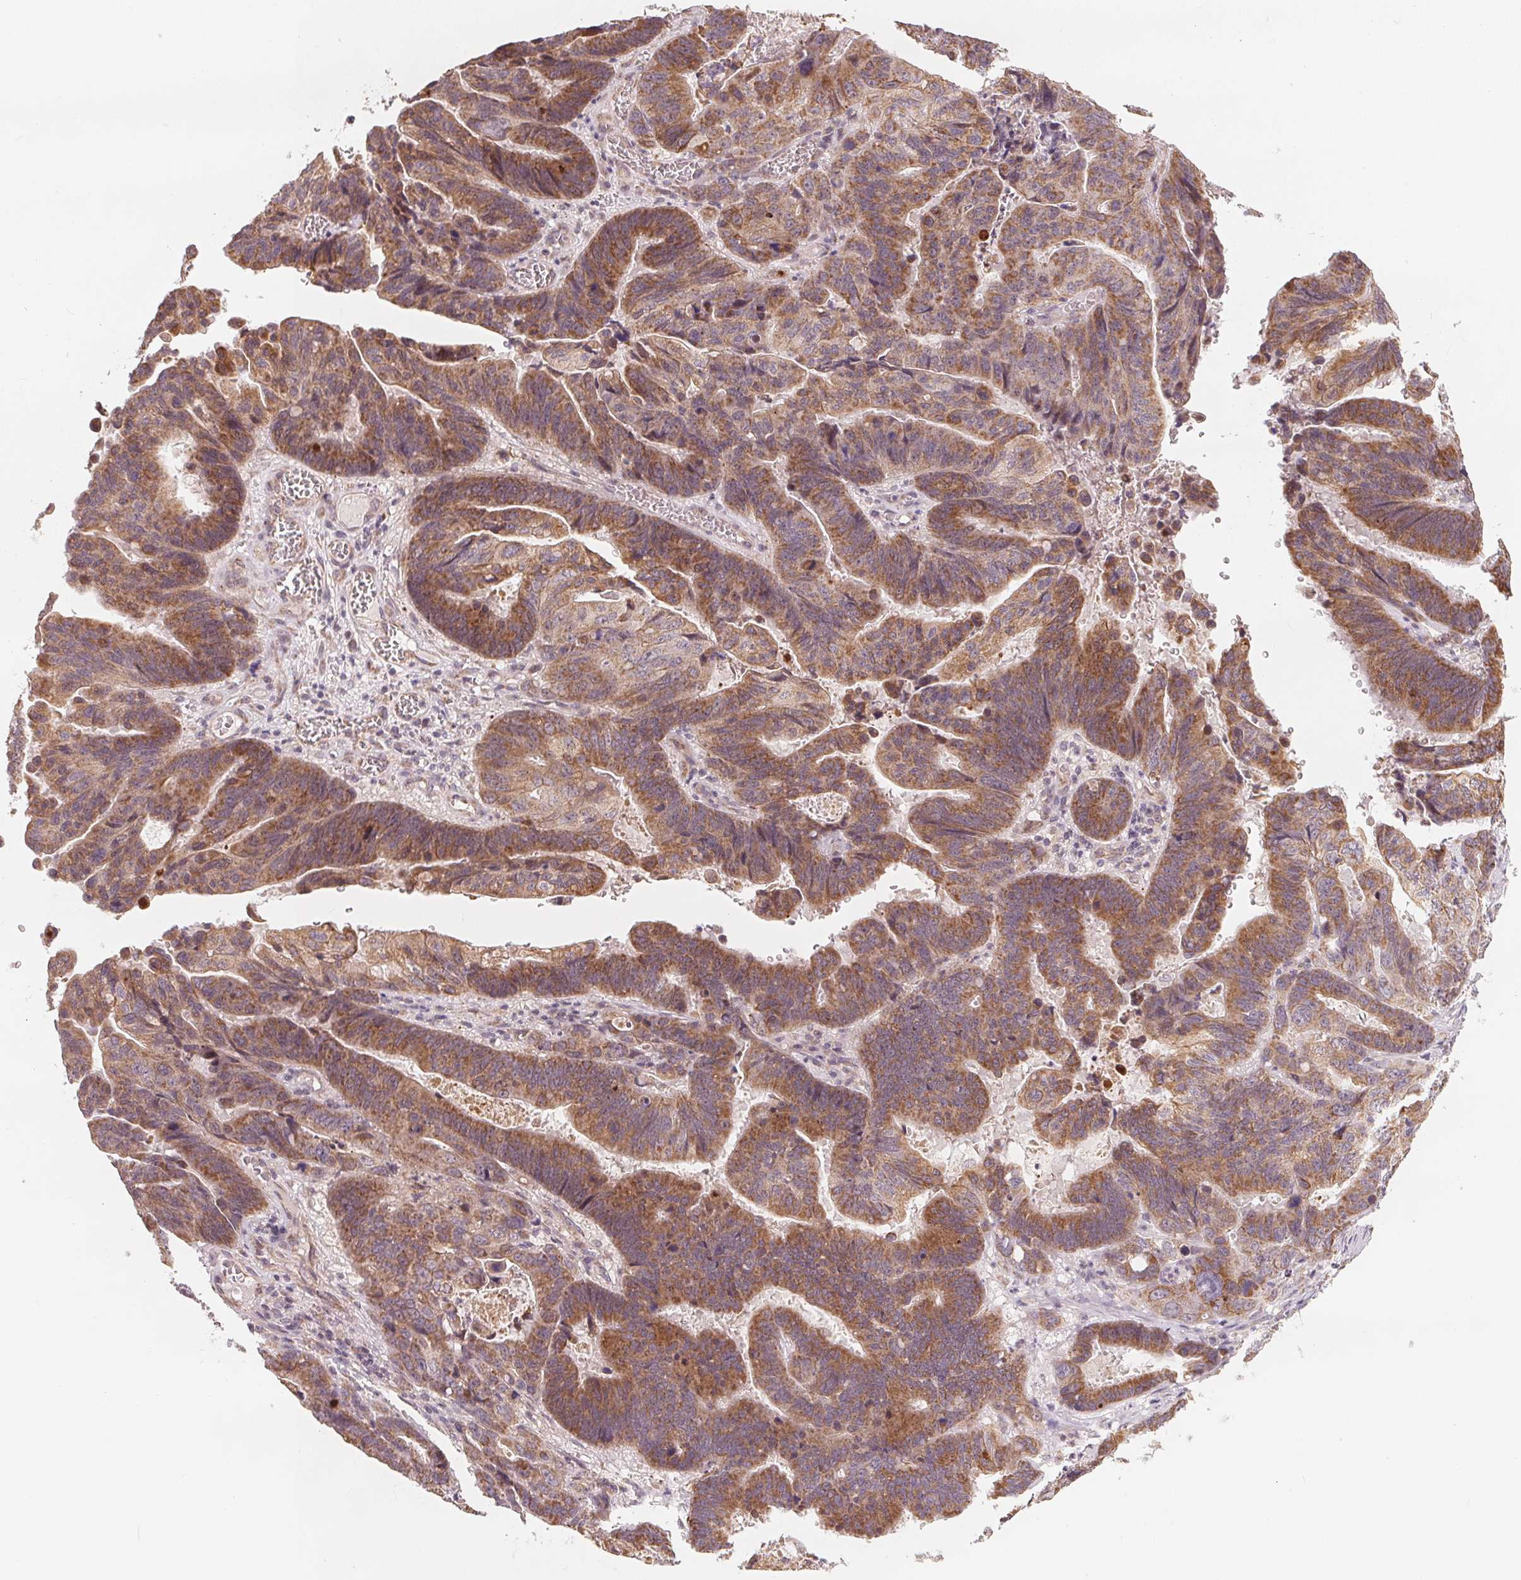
{"staining": {"intensity": "moderate", "quantity": ">75%", "location": "cytoplasmic/membranous"}, "tissue": "lung cancer", "cell_type": "Tumor cells", "image_type": "cancer", "snomed": [{"axis": "morphology", "description": "Aneuploidy"}, {"axis": "morphology", "description": "Adenocarcinoma, NOS"}, {"axis": "morphology", "description": "Adenocarcinoma primary or metastatic"}, {"axis": "topography", "description": "Lung"}], "caption": "Immunohistochemical staining of lung cancer displays medium levels of moderate cytoplasmic/membranous protein positivity in about >75% of tumor cells. The protein of interest is shown in brown color, while the nuclei are stained blue.", "gene": "MATCAP1", "patient": {"sex": "female", "age": 75}}